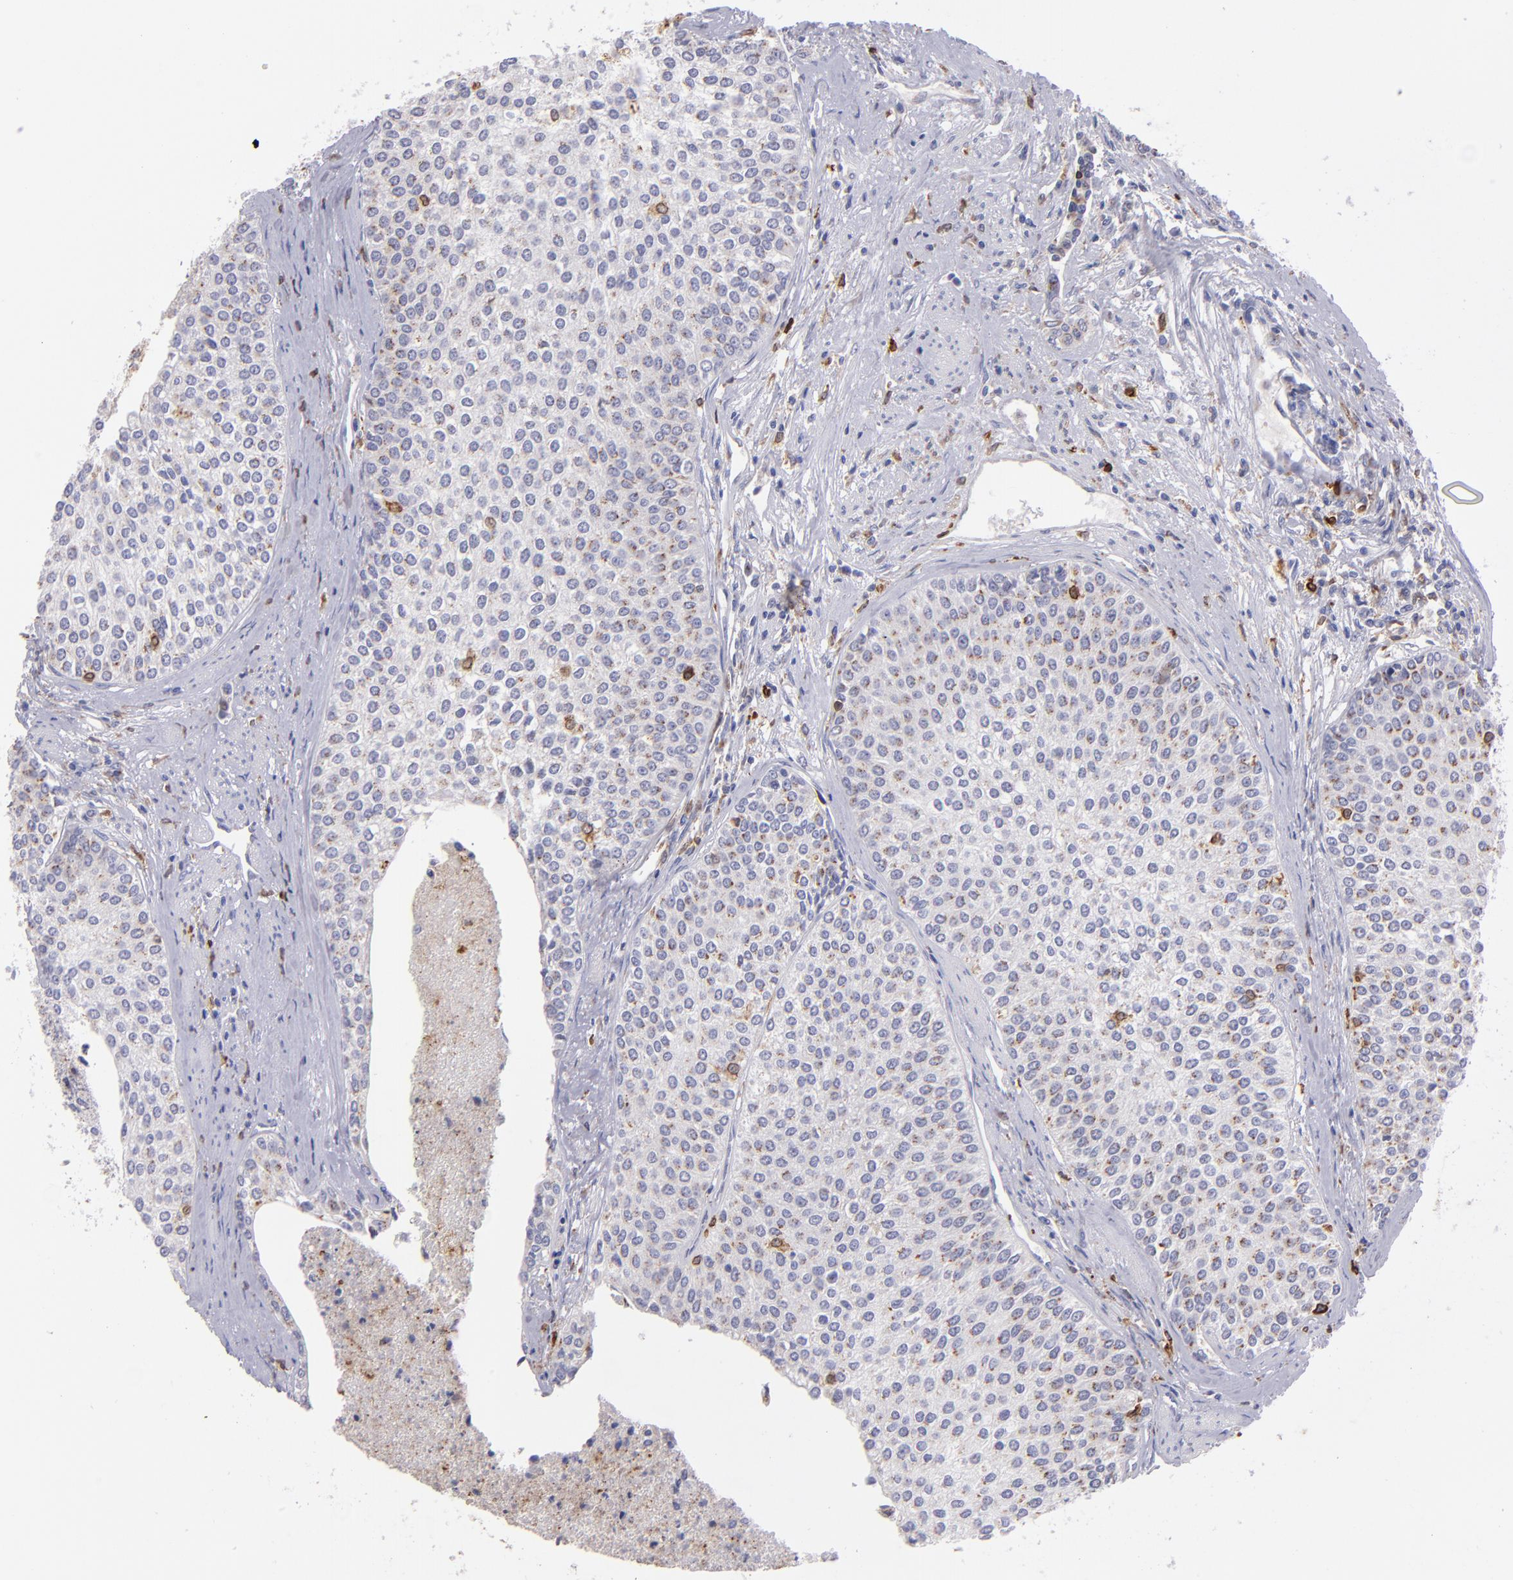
{"staining": {"intensity": "weak", "quantity": "<25%", "location": "cytoplasmic/membranous"}, "tissue": "urothelial cancer", "cell_type": "Tumor cells", "image_type": "cancer", "snomed": [{"axis": "morphology", "description": "Urothelial carcinoma, Low grade"}, {"axis": "topography", "description": "Urinary bladder"}], "caption": "High power microscopy image of an immunohistochemistry image of urothelial cancer, revealing no significant expression in tumor cells.", "gene": "PTGS1", "patient": {"sex": "female", "age": 73}}